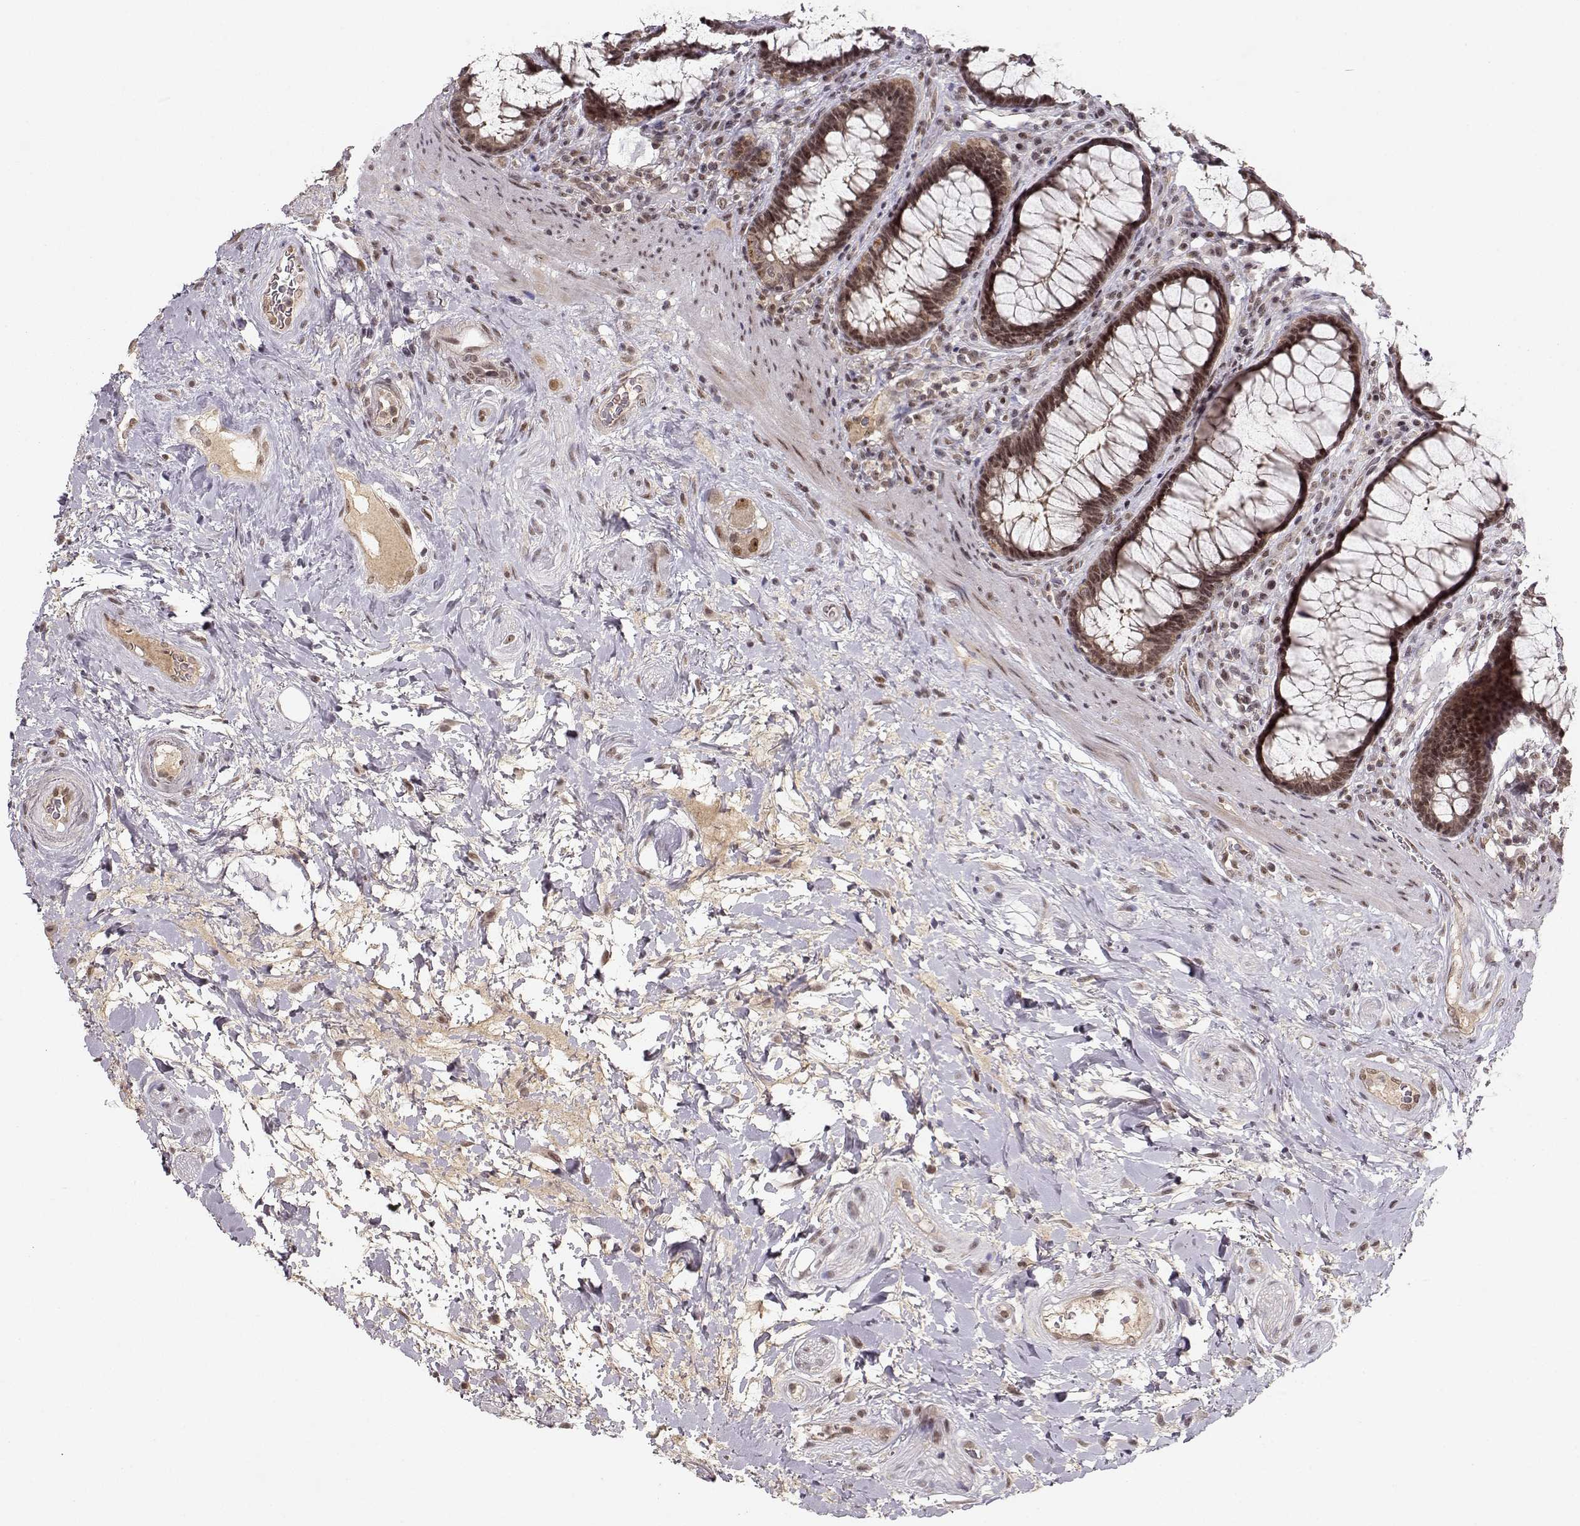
{"staining": {"intensity": "weak", "quantity": "25%-75%", "location": "nuclear"}, "tissue": "rectum", "cell_type": "Glandular cells", "image_type": "normal", "snomed": [{"axis": "morphology", "description": "Normal tissue, NOS"}, {"axis": "topography", "description": "Rectum"}], "caption": "This photomicrograph displays immunohistochemistry (IHC) staining of unremarkable human rectum, with low weak nuclear expression in about 25%-75% of glandular cells.", "gene": "CSNK2A1", "patient": {"sex": "male", "age": 72}}